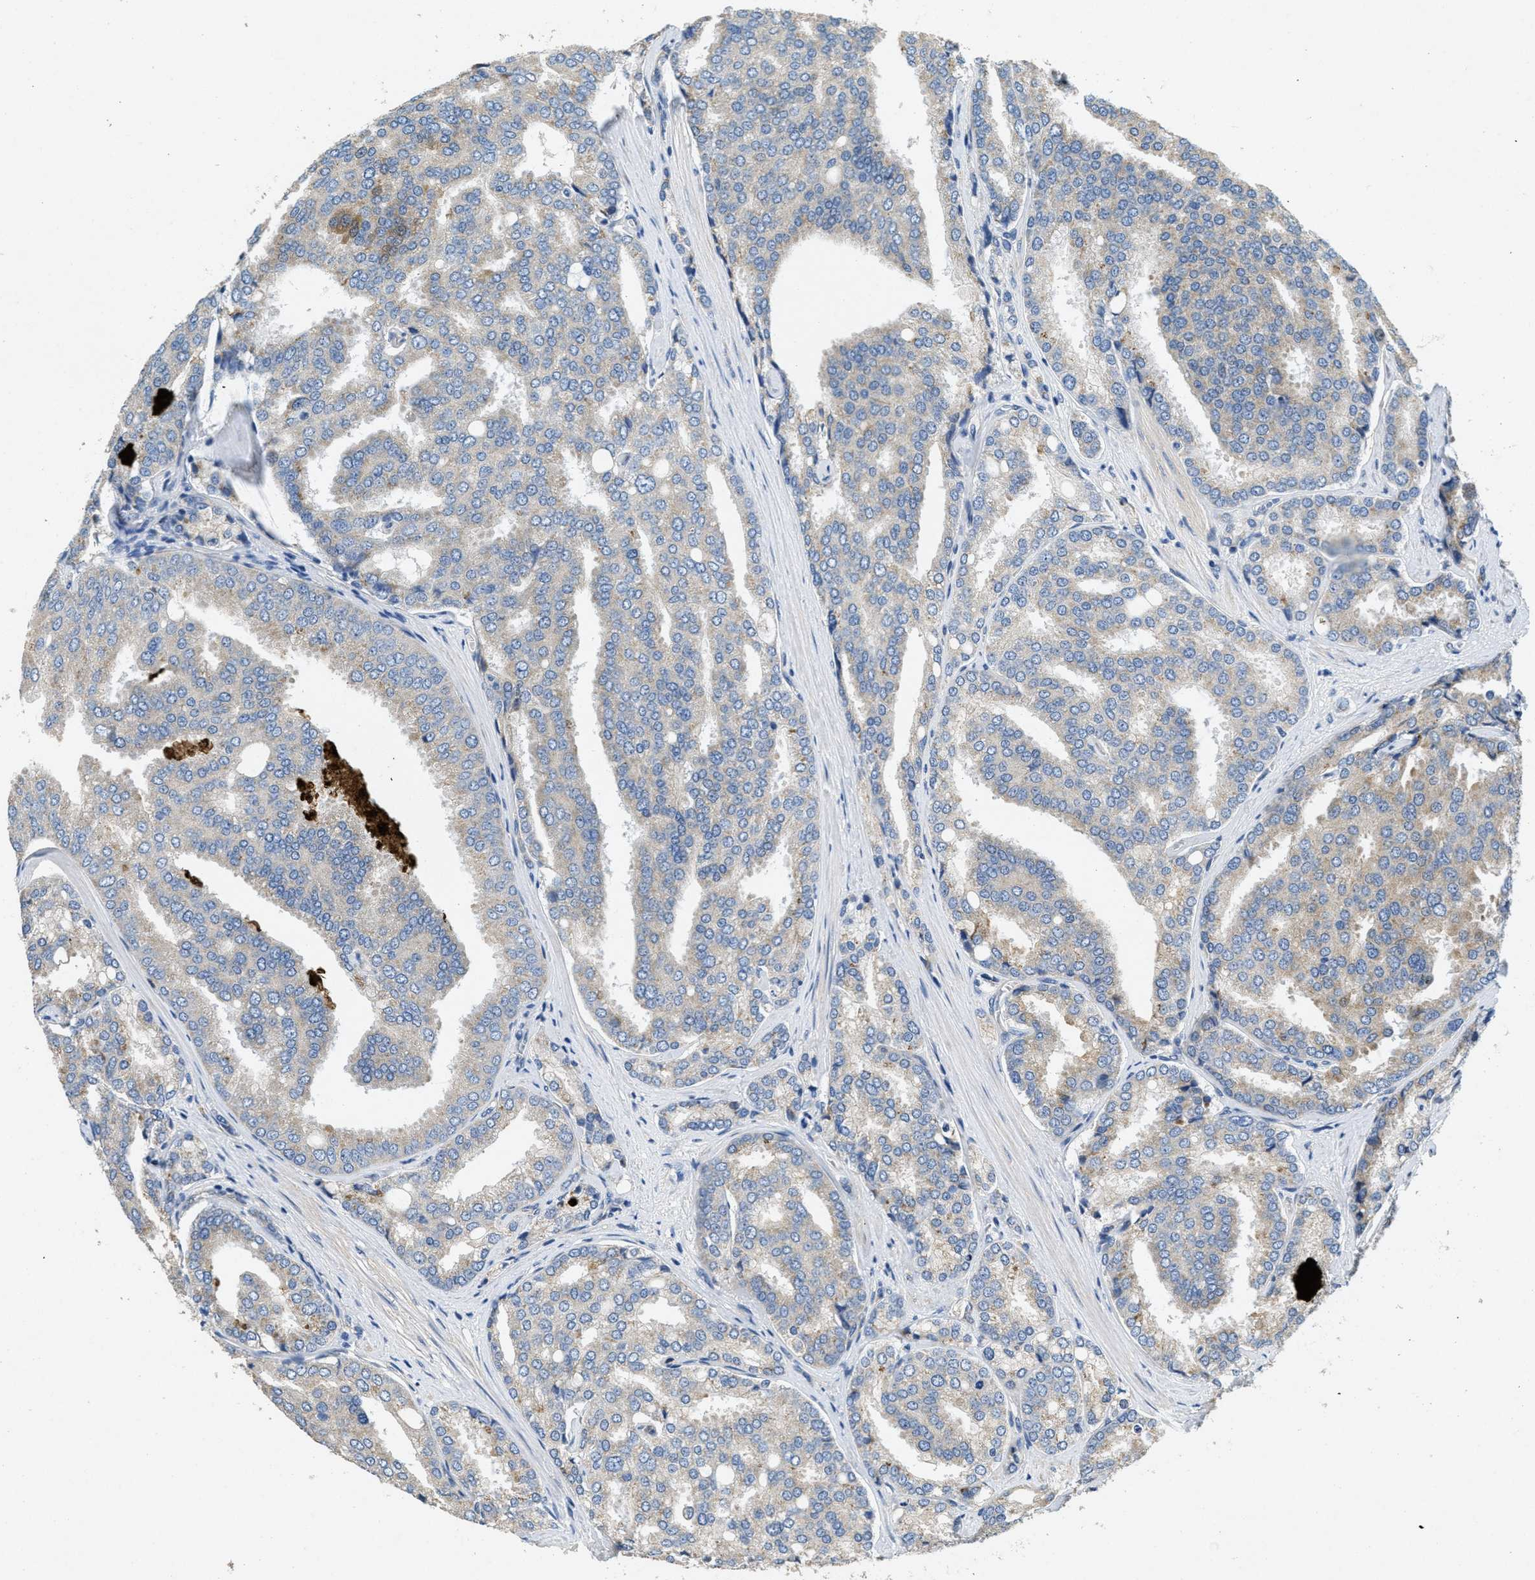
{"staining": {"intensity": "weak", "quantity": "25%-75%", "location": "cytoplasmic/membranous"}, "tissue": "prostate cancer", "cell_type": "Tumor cells", "image_type": "cancer", "snomed": [{"axis": "morphology", "description": "Adenocarcinoma, High grade"}, {"axis": "topography", "description": "Prostate"}], "caption": "Human prostate cancer (high-grade adenocarcinoma) stained with a brown dye exhibits weak cytoplasmic/membranous positive expression in approximately 25%-75% of tumor cells.", "gene": "TOMM70", "patient": {"sex": "male", "age": 50}}